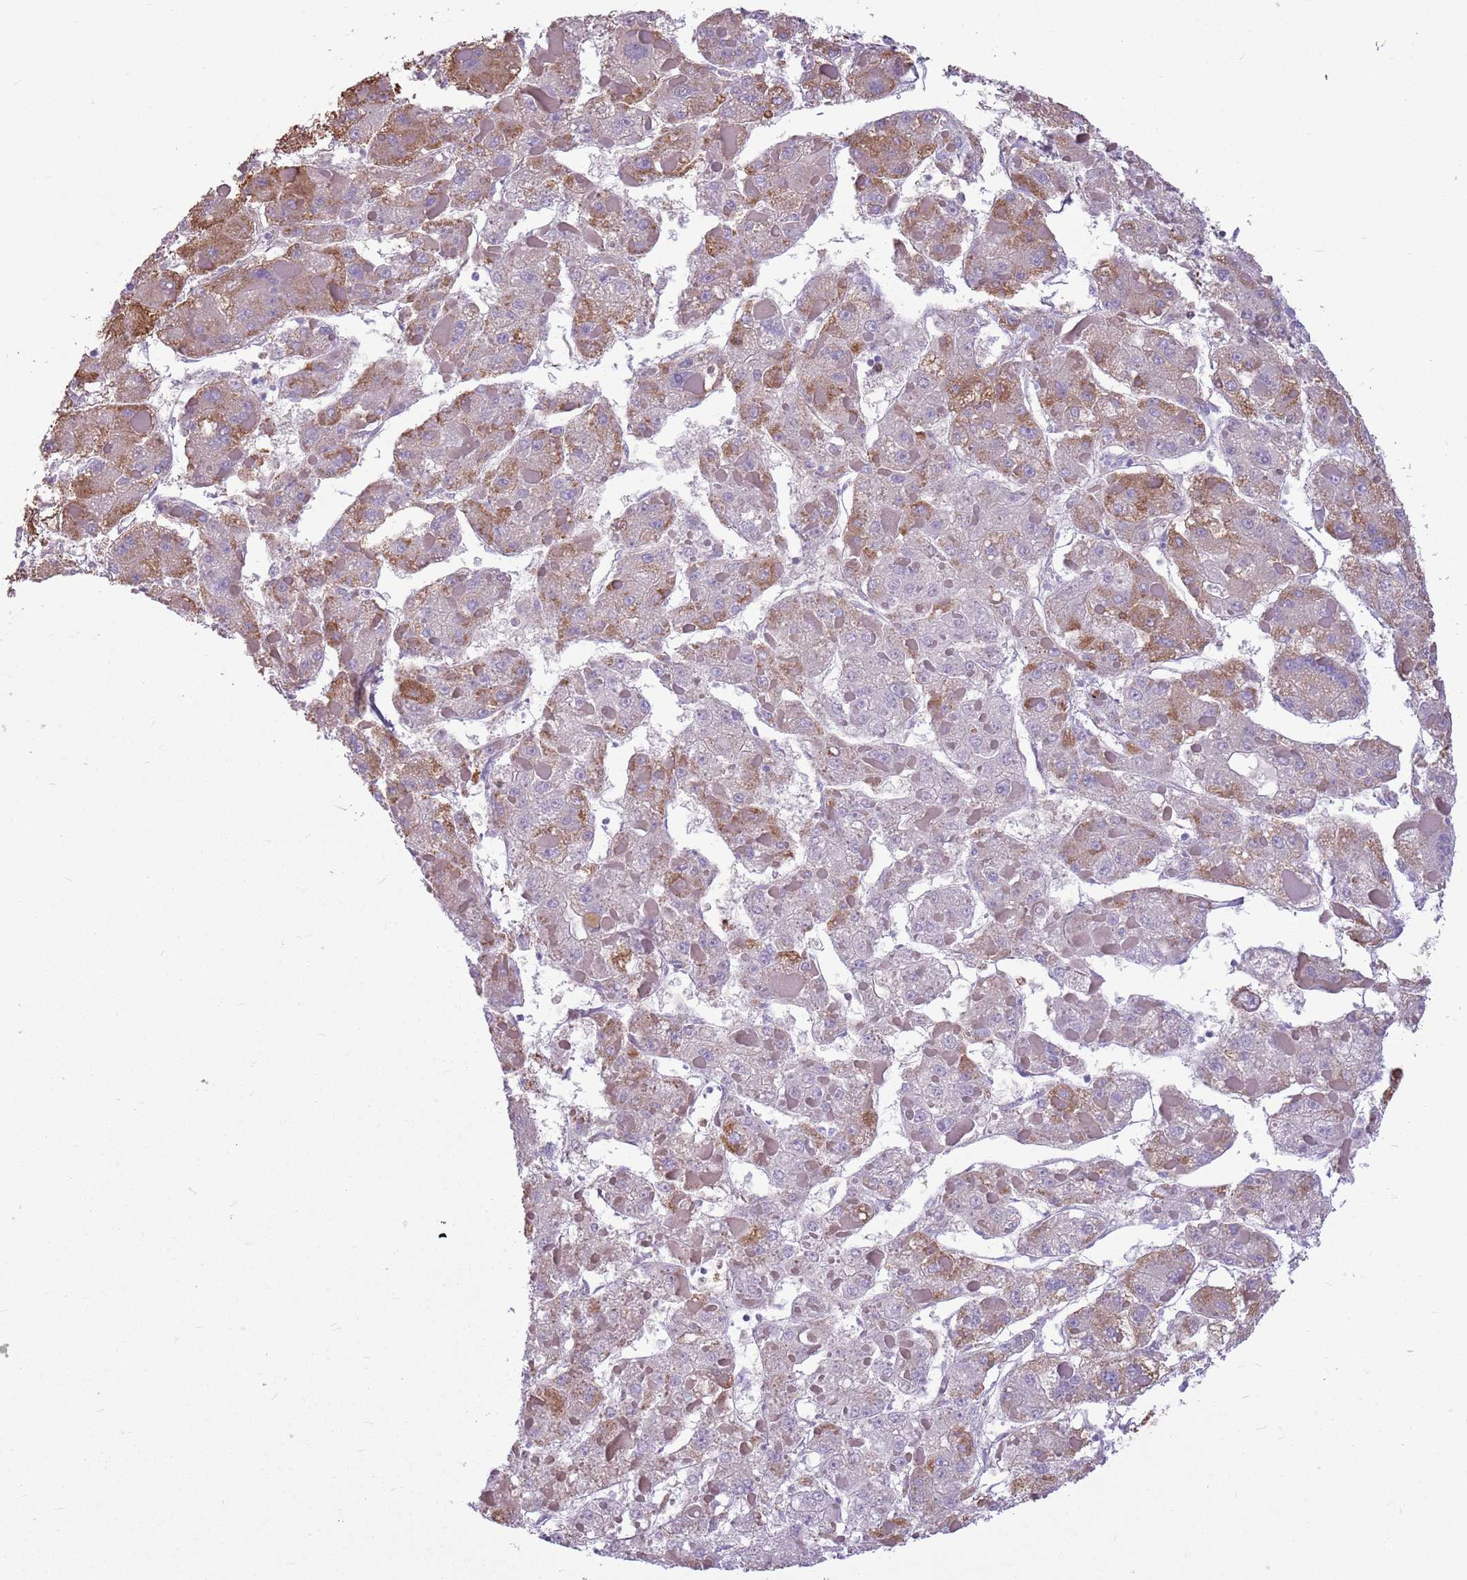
{"staining": {"intensity": "moderate", "quantity": "<25%", "location": "cytoplasmic/membranous"}, "tissue": "liver cancer", "cell_type": "Tumor cells", "image_type": "cancer", "snomed": [{"axis": "morphology", "description": "Carcinoma, Hepatocellular, NOS"}, {"axis": "topography", "description": "Liver"}], "caption": "The image displays staining of liver cancer (hepatocellular carcinoma), revealing moderate cytoplasmic/membranous protein expression (brown color) within tumor cells.", "gene": "KCTD19", "patient": {"sex": "female", "age": 73}}